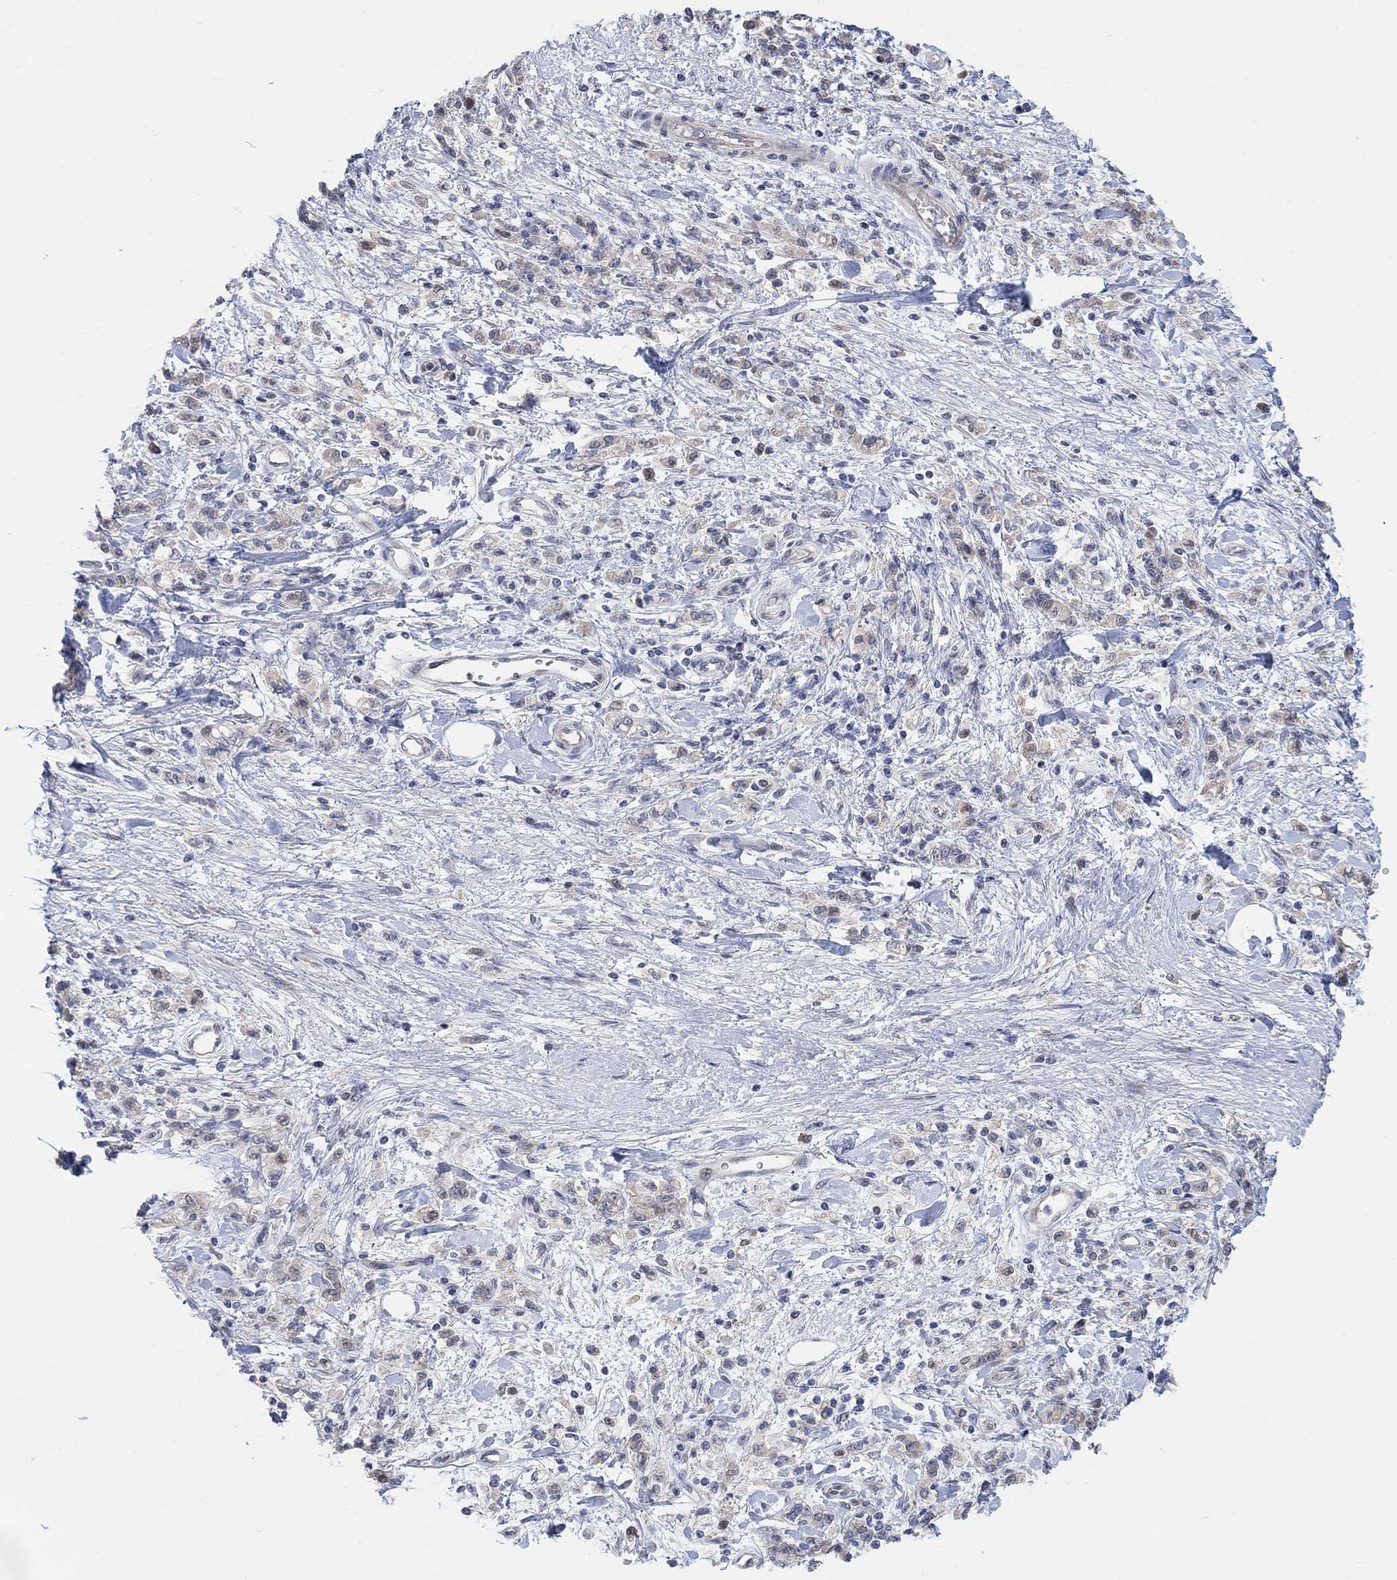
{"staining": {"intensity": "weak", "quantity": "<25%", "location": "cytoplasmic/membranous"}, "tissue": "stomach cancer", "cell_type": "Tumor cells", "image_type": "cancer", "snomed": [{"axis": "morphology", "description": "Adenocarcinoma, NOS"}, {"axis": "topography", "description": "Stomach"}], "caption": "Protein analysis of stomach adenocarcinoma demonstrates no significant expression in tumor cells.", "gene": "CNTF", "patient": {"sex": "male", "age": 77}}